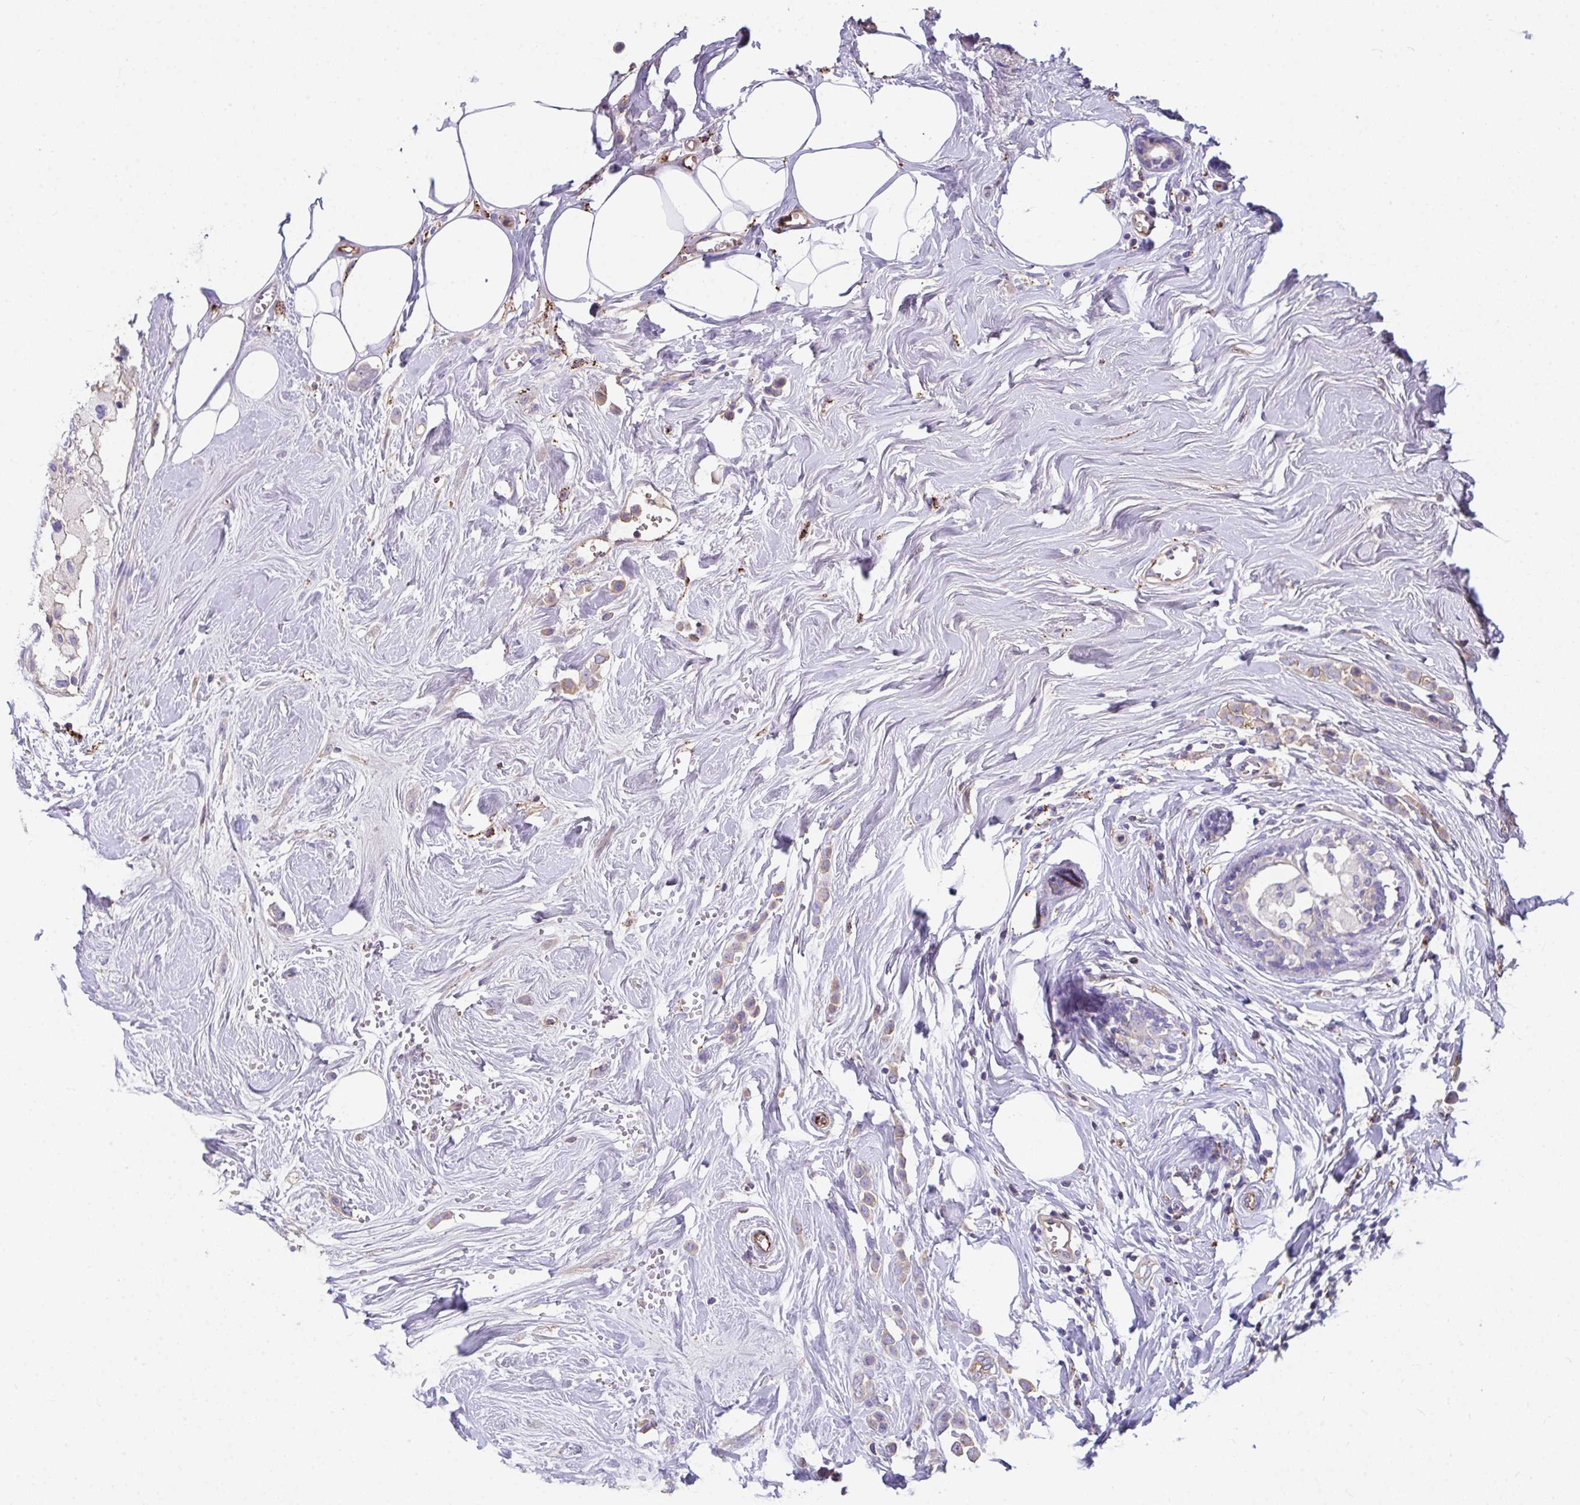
{"staining": {"intensity": "weak", "quantity": "25%-75%", "location": "cytoplasmic/membranous"}, "tissue": "breast cancer", "cell_type": "Tumor cells", "image_type": "cancer", "snomed": [{"axis": "morphology", "description": "Duct carcinoma"}, {"axis": "topography", "description": "Breast"}], "caption": "Immunohistochemical staining of human breast cancer shows weak cytoplasmic/membranous protein positivity in about 25%-75% of tumor cells. (Brightfield microscopy of DAB IHC at high magnification).", "gene": "ZNF813", "patient": {"sex": "female", "age": 80}}